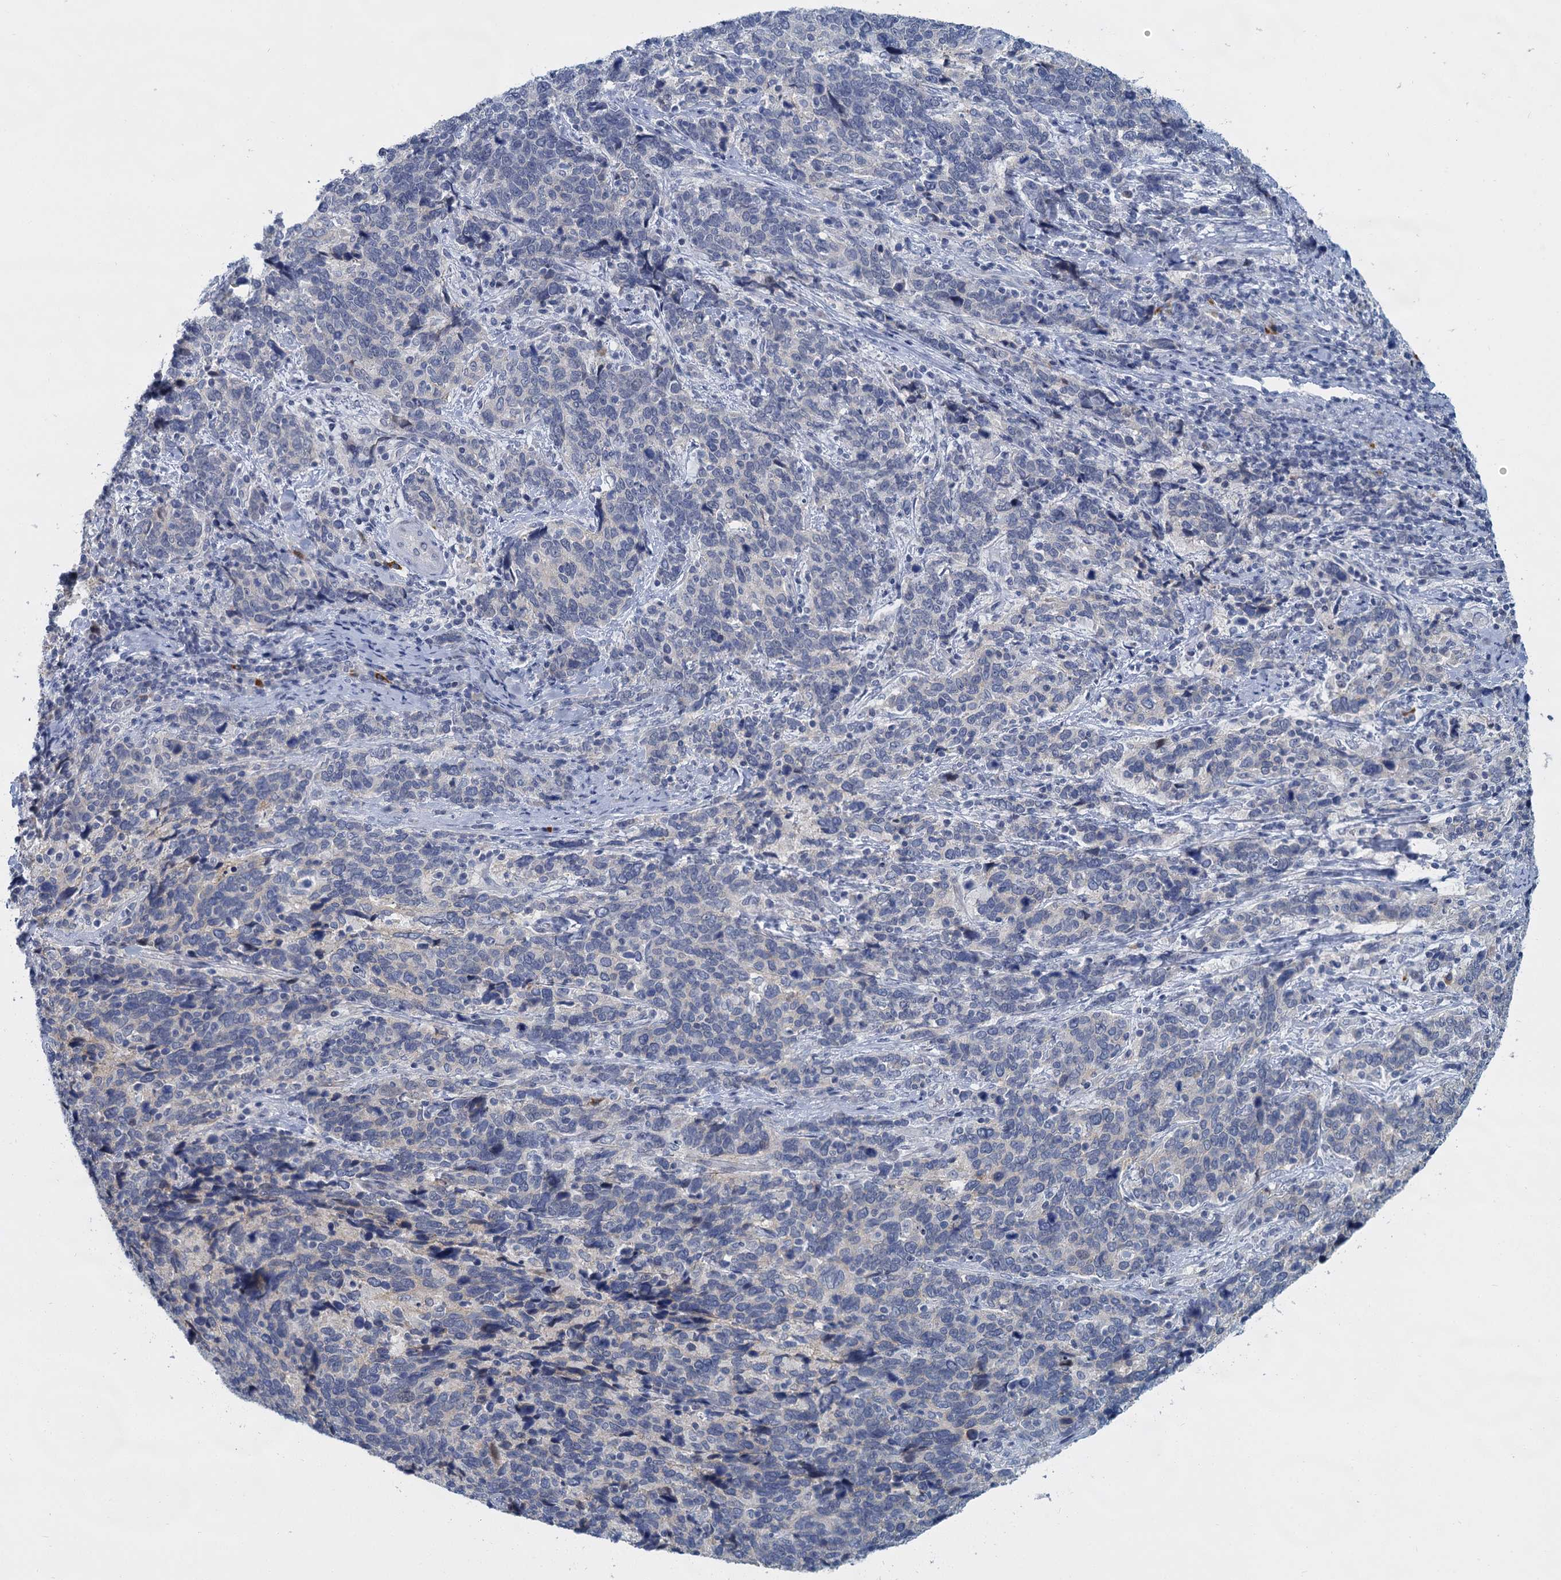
{"staining": {"intensity": "negative", "quantity": "none", "location": "none"}, "tissue": "cervical cancer", "cell_type": "Tumor cells", "image_type": "cancer", "snomed": [{"axis": "morphology", "description": "Squamous cell carcinoma, NOS"}, {"axis": "topography", "description": "Cervix"}], "caption": "This photomicrograph is of cervical cancer stained with IHC to label a protein in brown with the nuclei are counter-stained blue. There is no staining in tumor cells. Nuclei are stained in blue.", "gene": "ACRBP", "patient": {"sex": "female", "age": 41}}